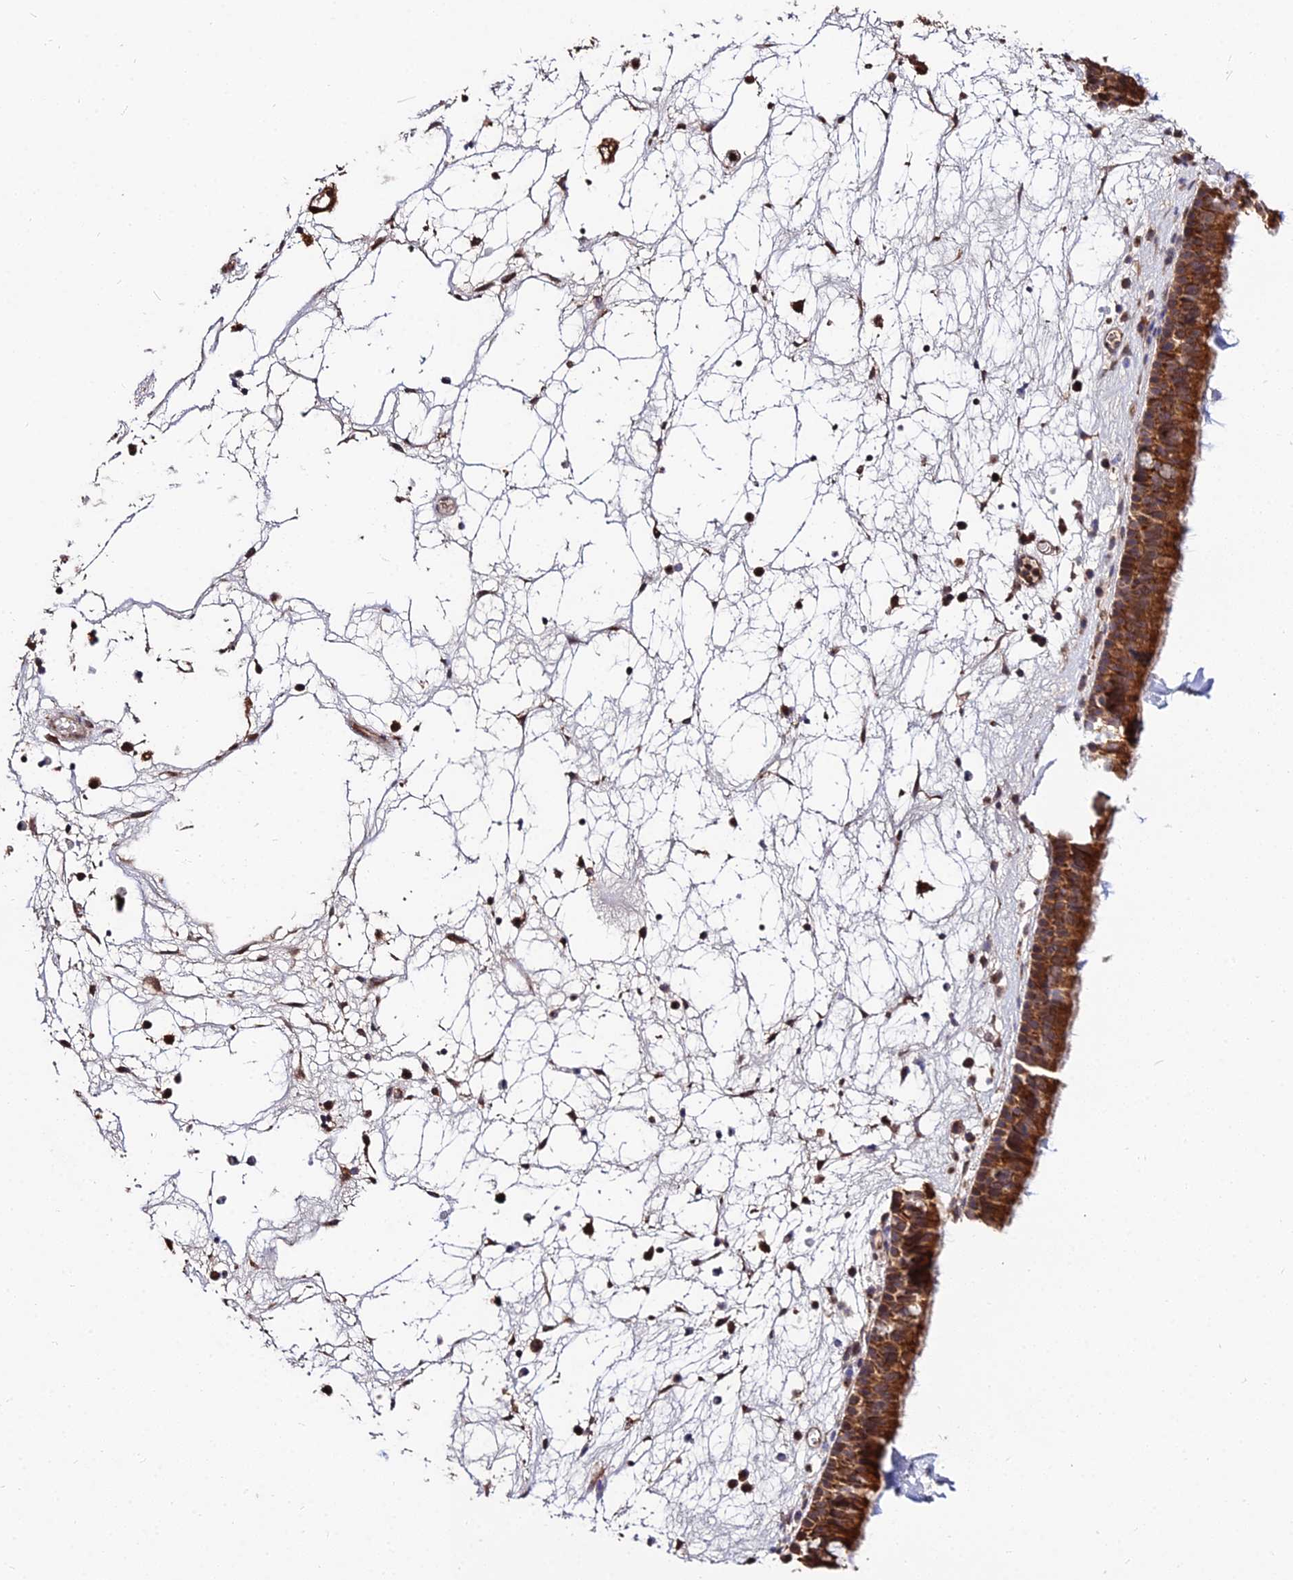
{"staining": {"intensity": "strong", "quantity": ">75%", "location": "cytoplasmic/membranous"}, "tissue": "nasopharynx", "cell_type": "Respiratory epithelial cells", "image_type": "normal", "snomed": [{"axis": "morphology", "description": "Normal tissue, NOS"}, {"axis": "morphology", "description": "Inflammation, NOS"}, {"axis": "morphology", "description": "Malignant melanoma, Metastatic site"}, {"axis": "topography", "description": "Nasopharynx"}], "caption": "Immunohistochemical staining of normal human nasopharynx exhibits high levels of strong cytoplasmic/membranous staining in approximately >75% of respiratory epithelial cells.", "gene": "ENSG00000258465", "patient": {"sex": "male", "age": 70}}